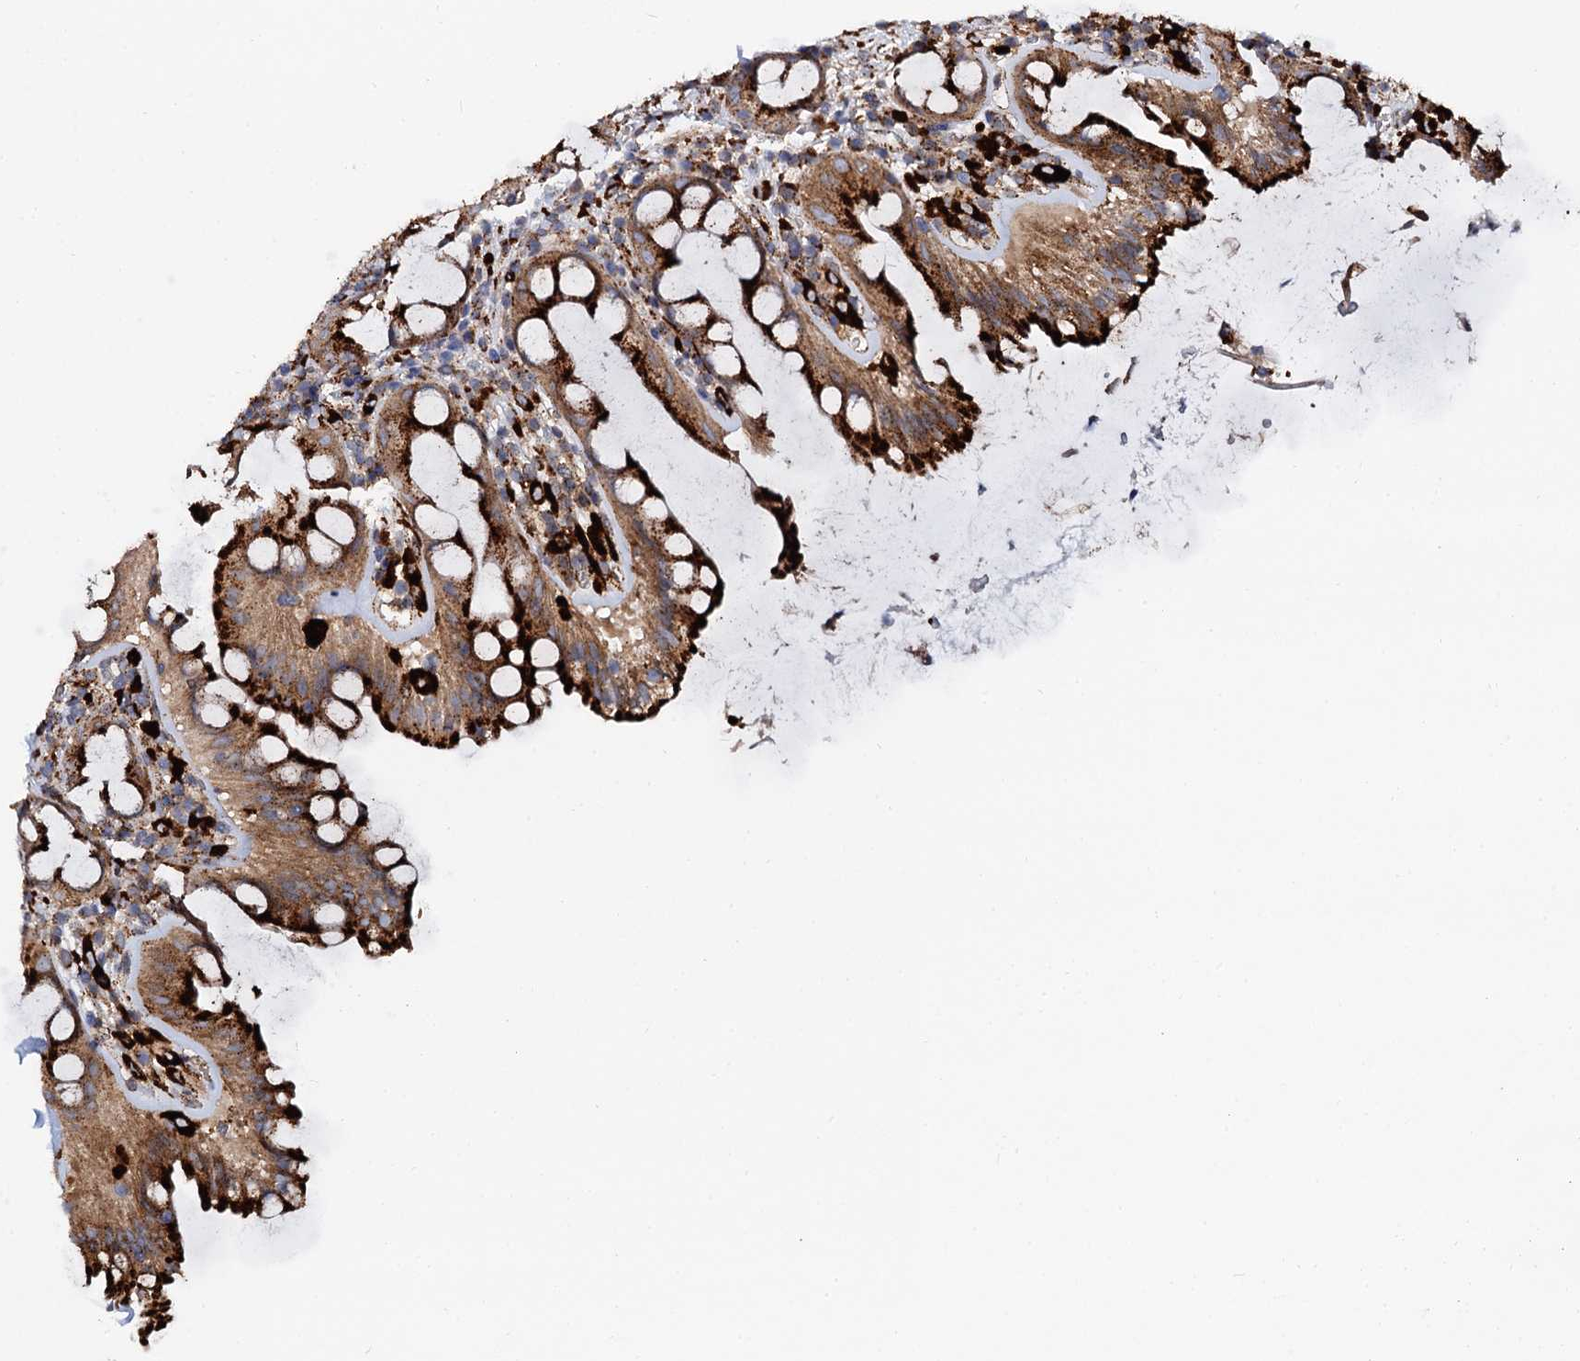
{"staining": {"intensity": "strong", "quantity": ">75%", "location": "cytoplasmic/membranous"}, "tissue": "rectum", "cell_type": "Glandular cells", "image_type": "normal", "snomed": [{"axis": "morphology", "description": "Normal tissue, NOS"}, {"axis": "topography", "description": "Rectum"}], "caption": "Immunohistochemical staining of benign human rectum exhibits >75% levels of strong cytoplasmic/membranous protein positivity in approximately >75% of glandular cells.", "gene": "GBA1", "patient": {"sex": "female", "age": 57}}